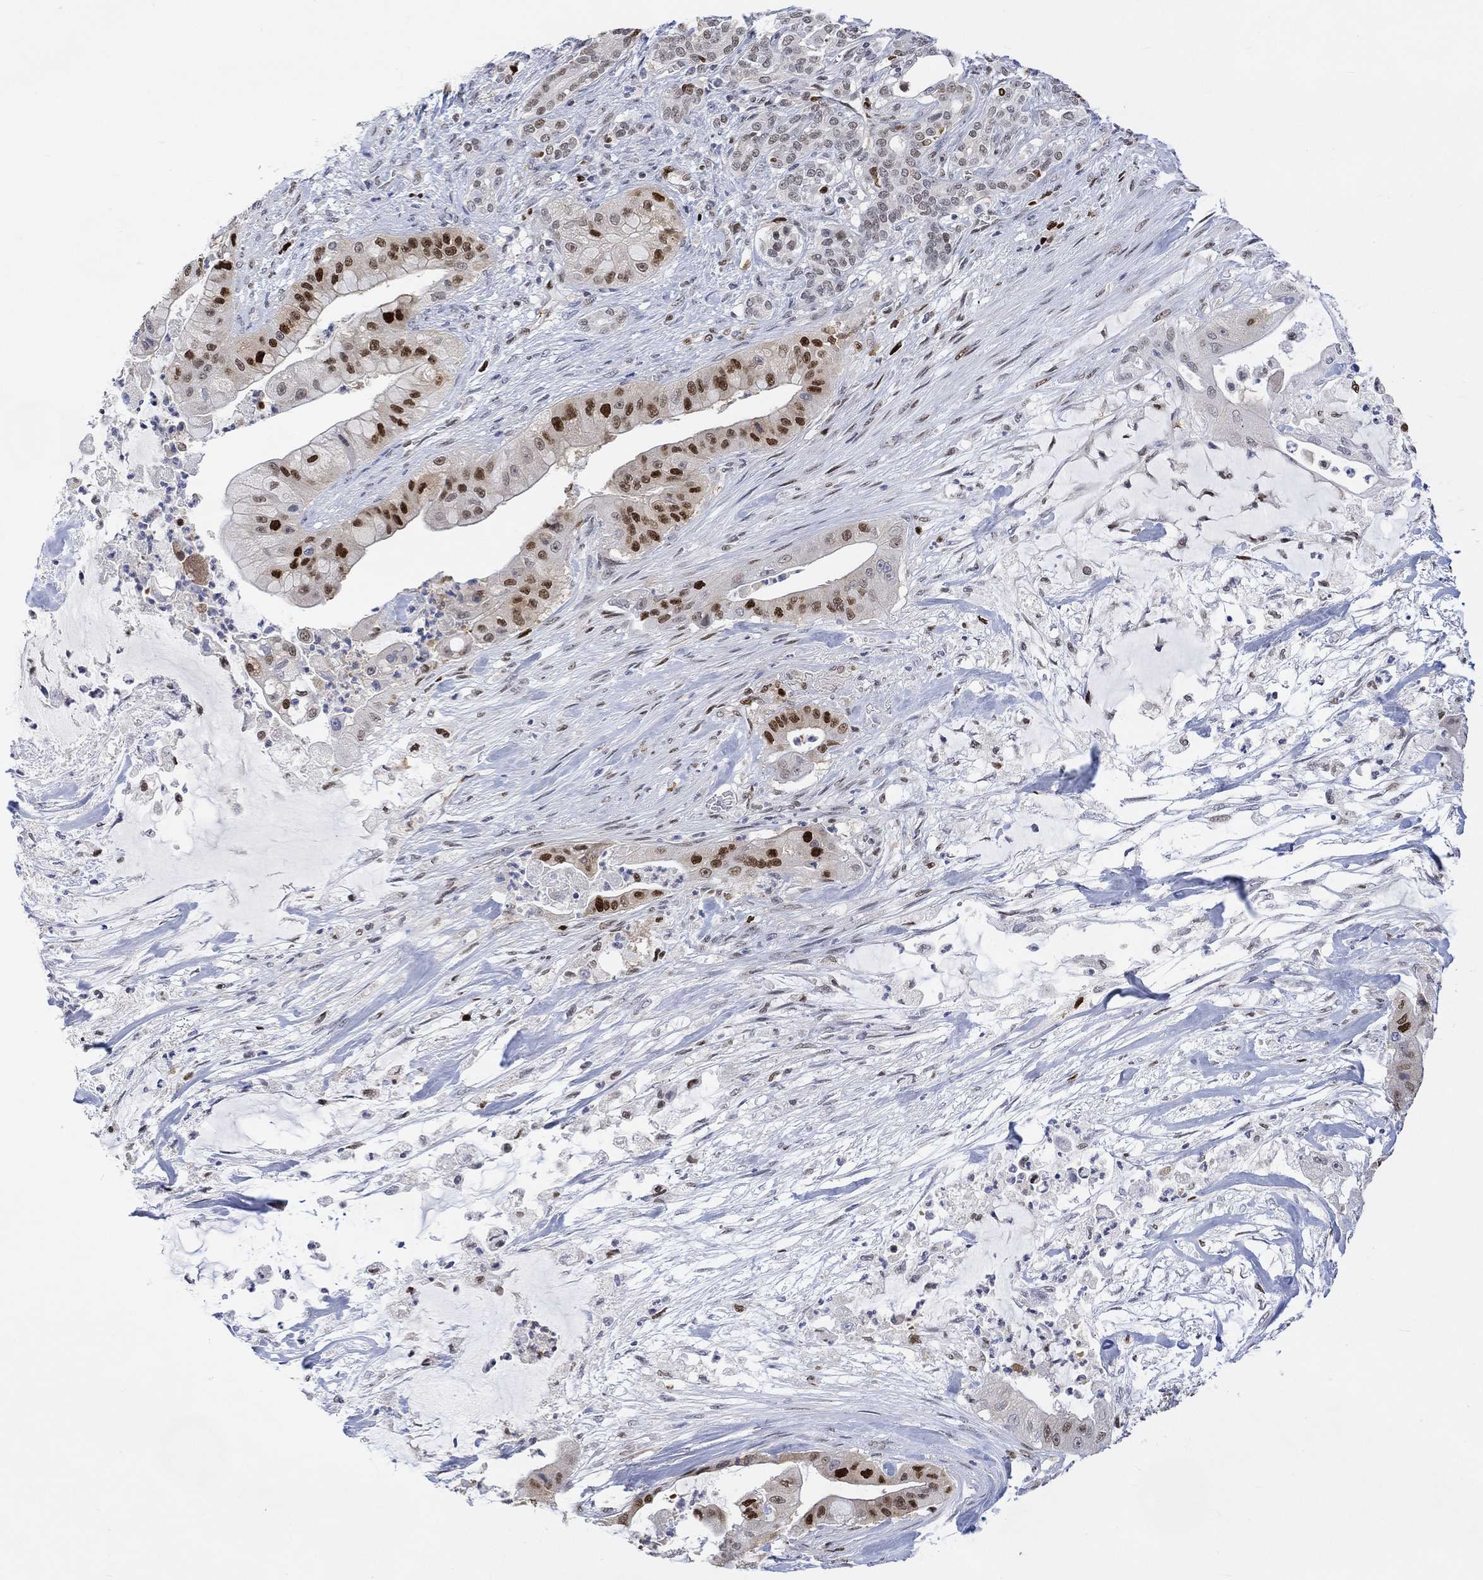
{"staining": {"intensity": "strong", "quantity": "25%-75%", "location": "nuclear"}, "tissue": "pancreatic cancer", "cell_type": "Tumor cells", "image_type": "cancer", "snomed": [{"axis": "morphology", "description": "Normal tissue, NOS"}, {"axis": "morphology", "description": "Inflammation, NOS"}, {"axis": "morphology", "description": "Adenocarcinoma, NOS"}, {"axis": "topography", "description": "Pancreas"}], "caption": "Pancreatic cancer (adenocarcinoma) stained with a protein marker exhibits strong staining in tumor cells.", "gene": "RAD54L2", "patient": {"sex": "male", "age": 57}}